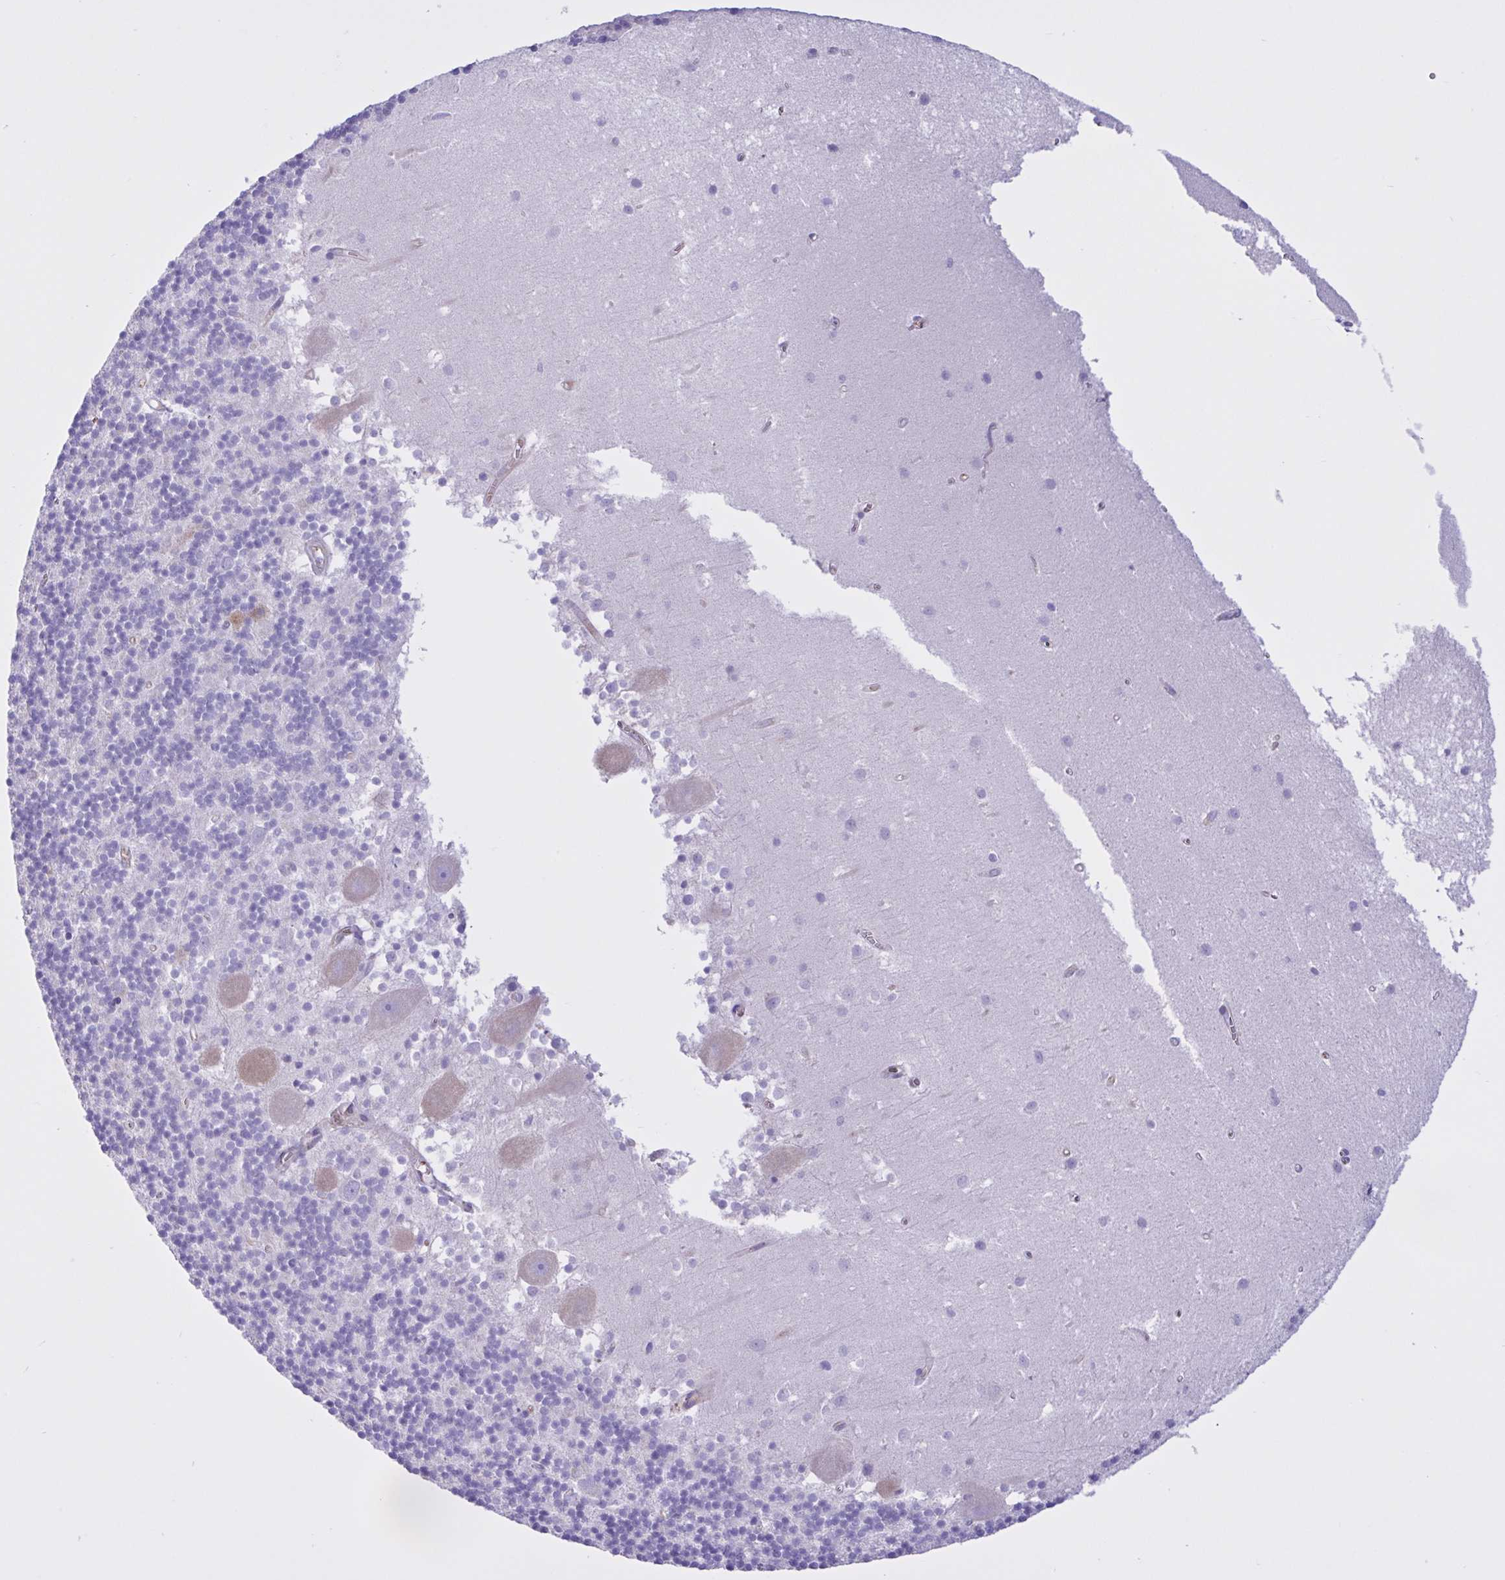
{"staining": {"intensity": "negative", "quantity": "none", "location": "none"}, "tissue": "cerebellum", "cell_type": "Cells in granular layer", "image_type": "normal", "snomed": [{"axis": "morphology", "description": "Normal tissue, NOS"}, {"axis": "topography", "description": "Cerebellum"}], "caption": "This histopathology image is of normal cerebellum stained with immunohistochemistry to label a protein in brown with the nuclei are counter-stained blue. There is no positivity in cells in granular layer. The staining was performed using DAB to visualize the protein expression in brown, while the nuclei were stained in blue with hematoxylin (Magnification: 20x).", "gene": "OR51M1", "patient": {"sex": "male", "age": 54}}